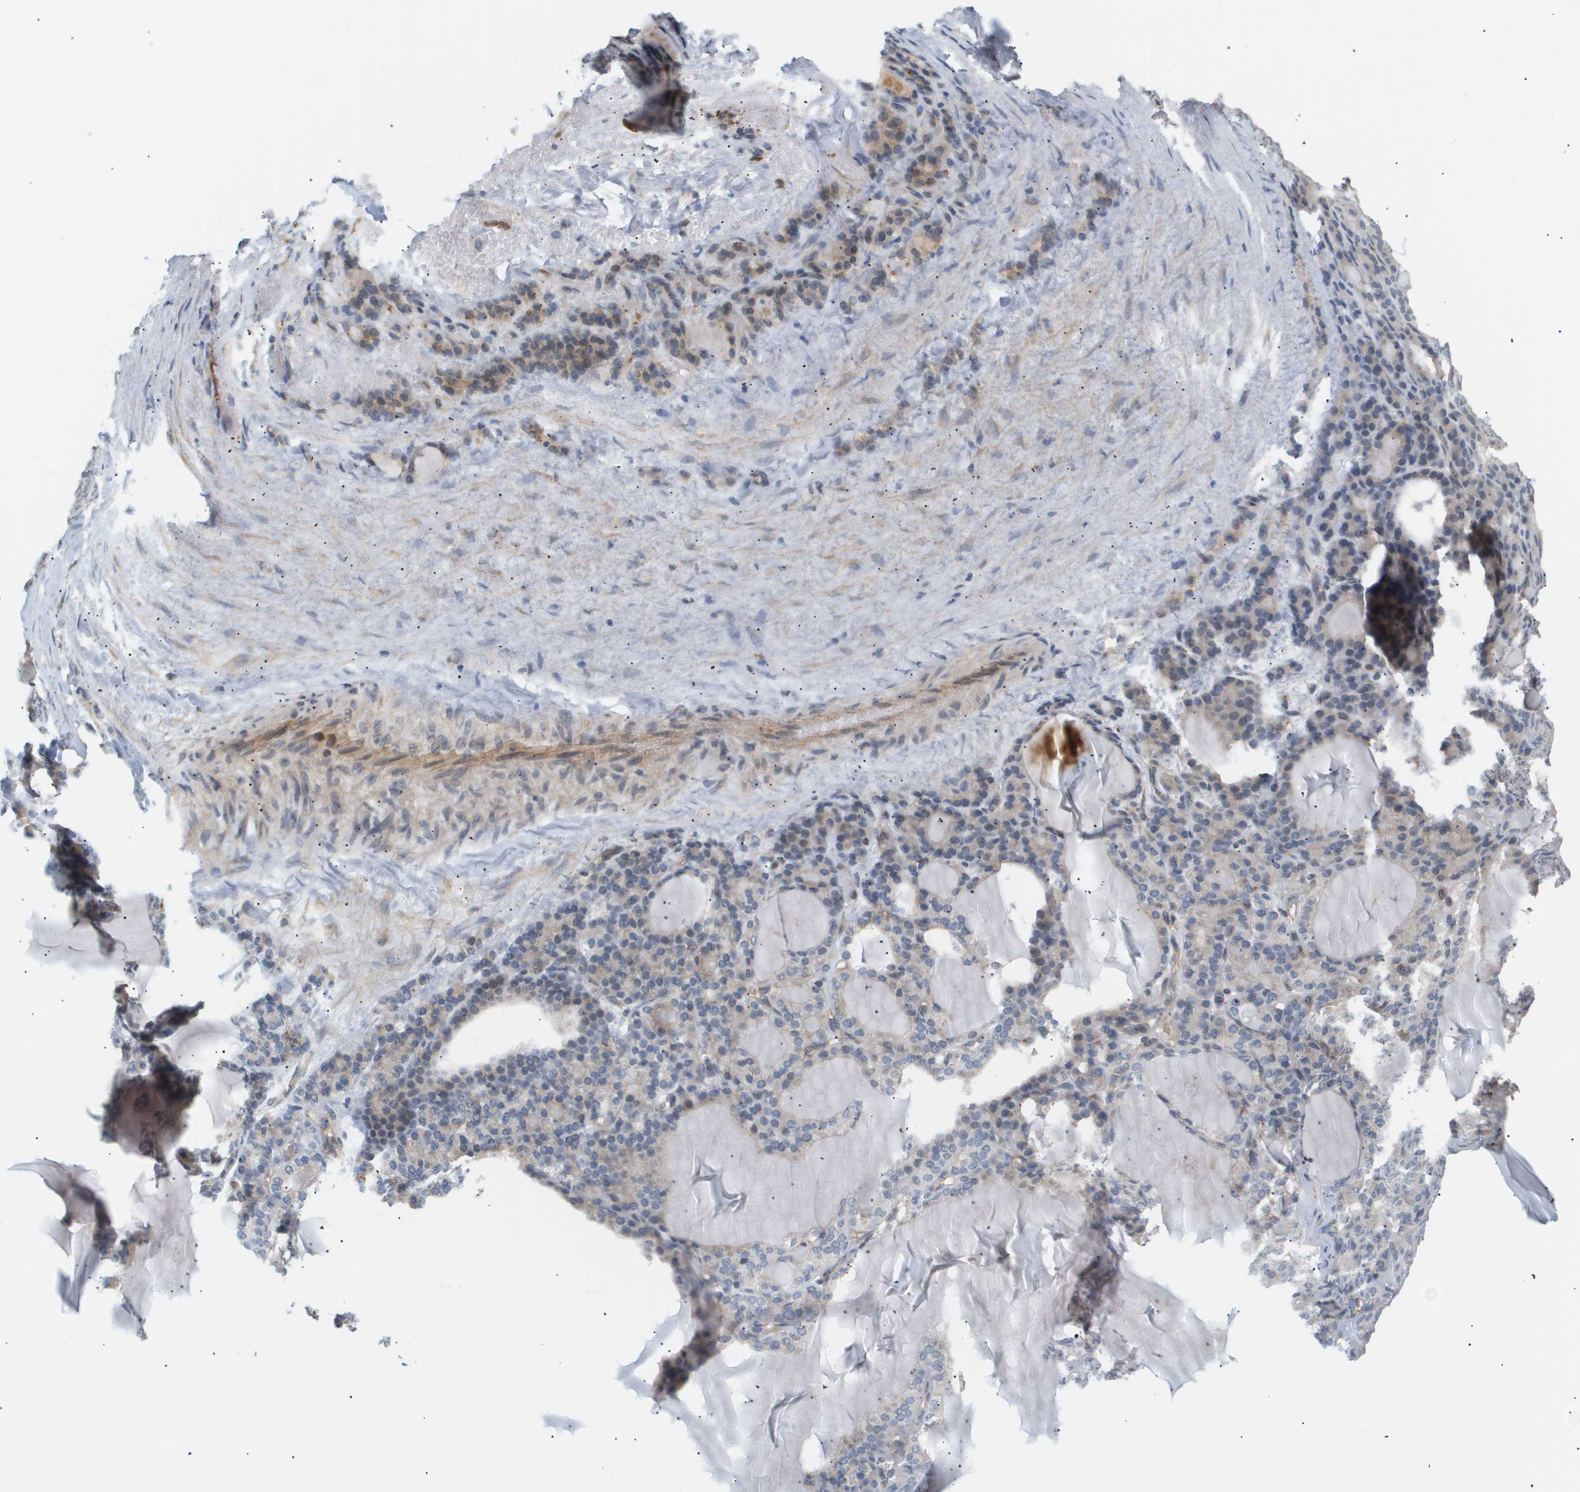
{"staining": {"intensity": "weak", "quantity": "25%-75%", "location": "cytoplasmic/membranous"}, "tissue": "thyroid gland", "cell_type": "Glandular cells", "image_type": "normal", "snomed": [{"axis": "morphology", "description": "Normal tissue, NOS"}, {"axis": "topography", "description": "Thyroid gland"}], "caption": "The micrograph reveals immunohistochemical staining of benign thyroid gland. There is weak cytoplasmic/membranous positivity is identified in approximately 25%-75% of glandular cells. Using DAB (brown) and hematoxylin (blue) stains, captured at high magnification using brightfield microscopy.", "gene": "CORO2B", "patient": {"sex": "female", "age": 28}}